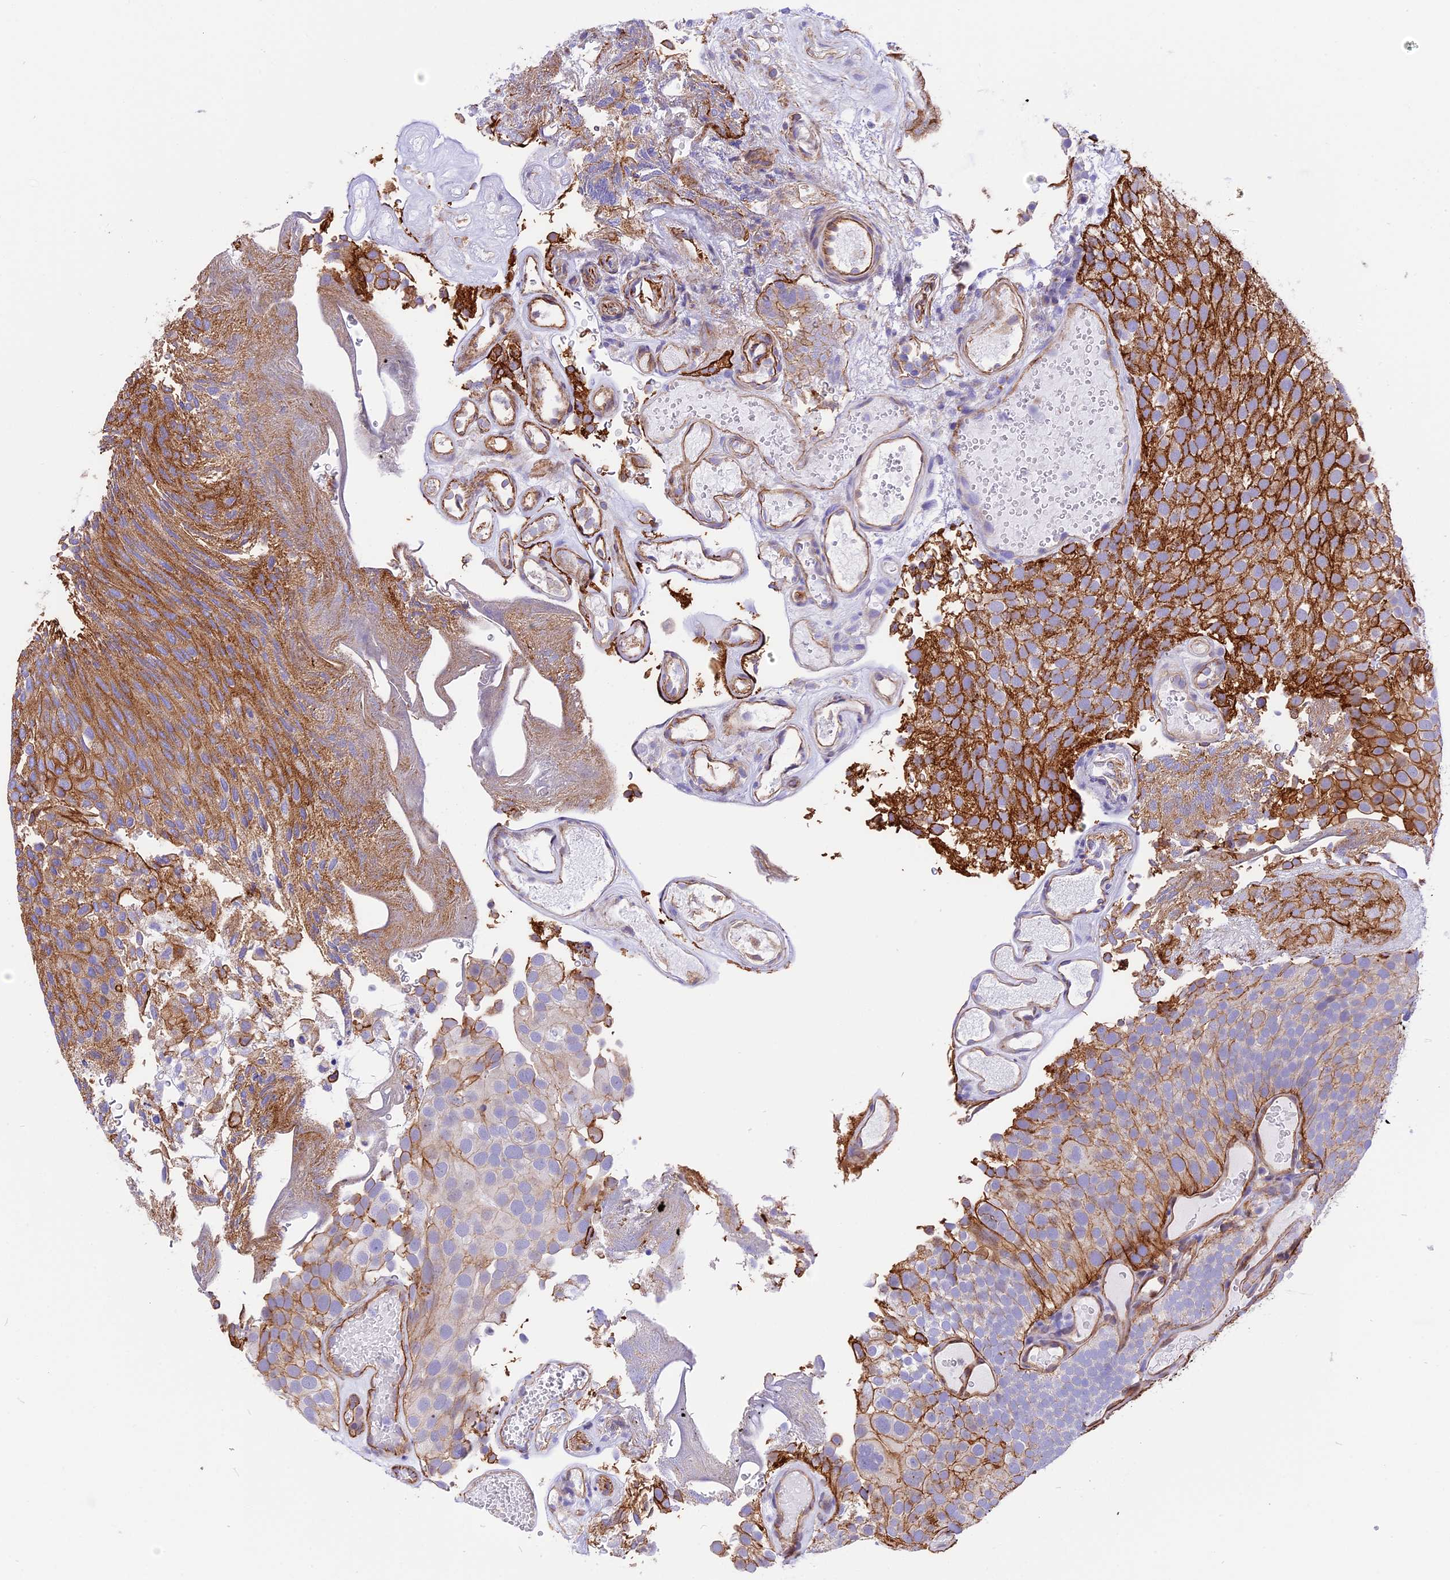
{"staining": {"intensity": "strong", "quantity": ">75%", "location": "cytoplasmic/membranous"}, "tissue": "urothelial cancer", "cell_type": "Tumor cells", "image_type": "cancer", "snomed": [{"axis": "morphology", "description": "Urothelial carcinoma, Low grade"}, {"axis": "topography", "description": "Urinary bladder"}], "caption": "Human urothelial carcinoma (low-grade) stained with a brown dye exhibits strong cytoplasmic/membranous positive positivity in about >75% of tumor cells.", "gene": "R3HDM4", "patient": {"sex": "male", "age": 78}}